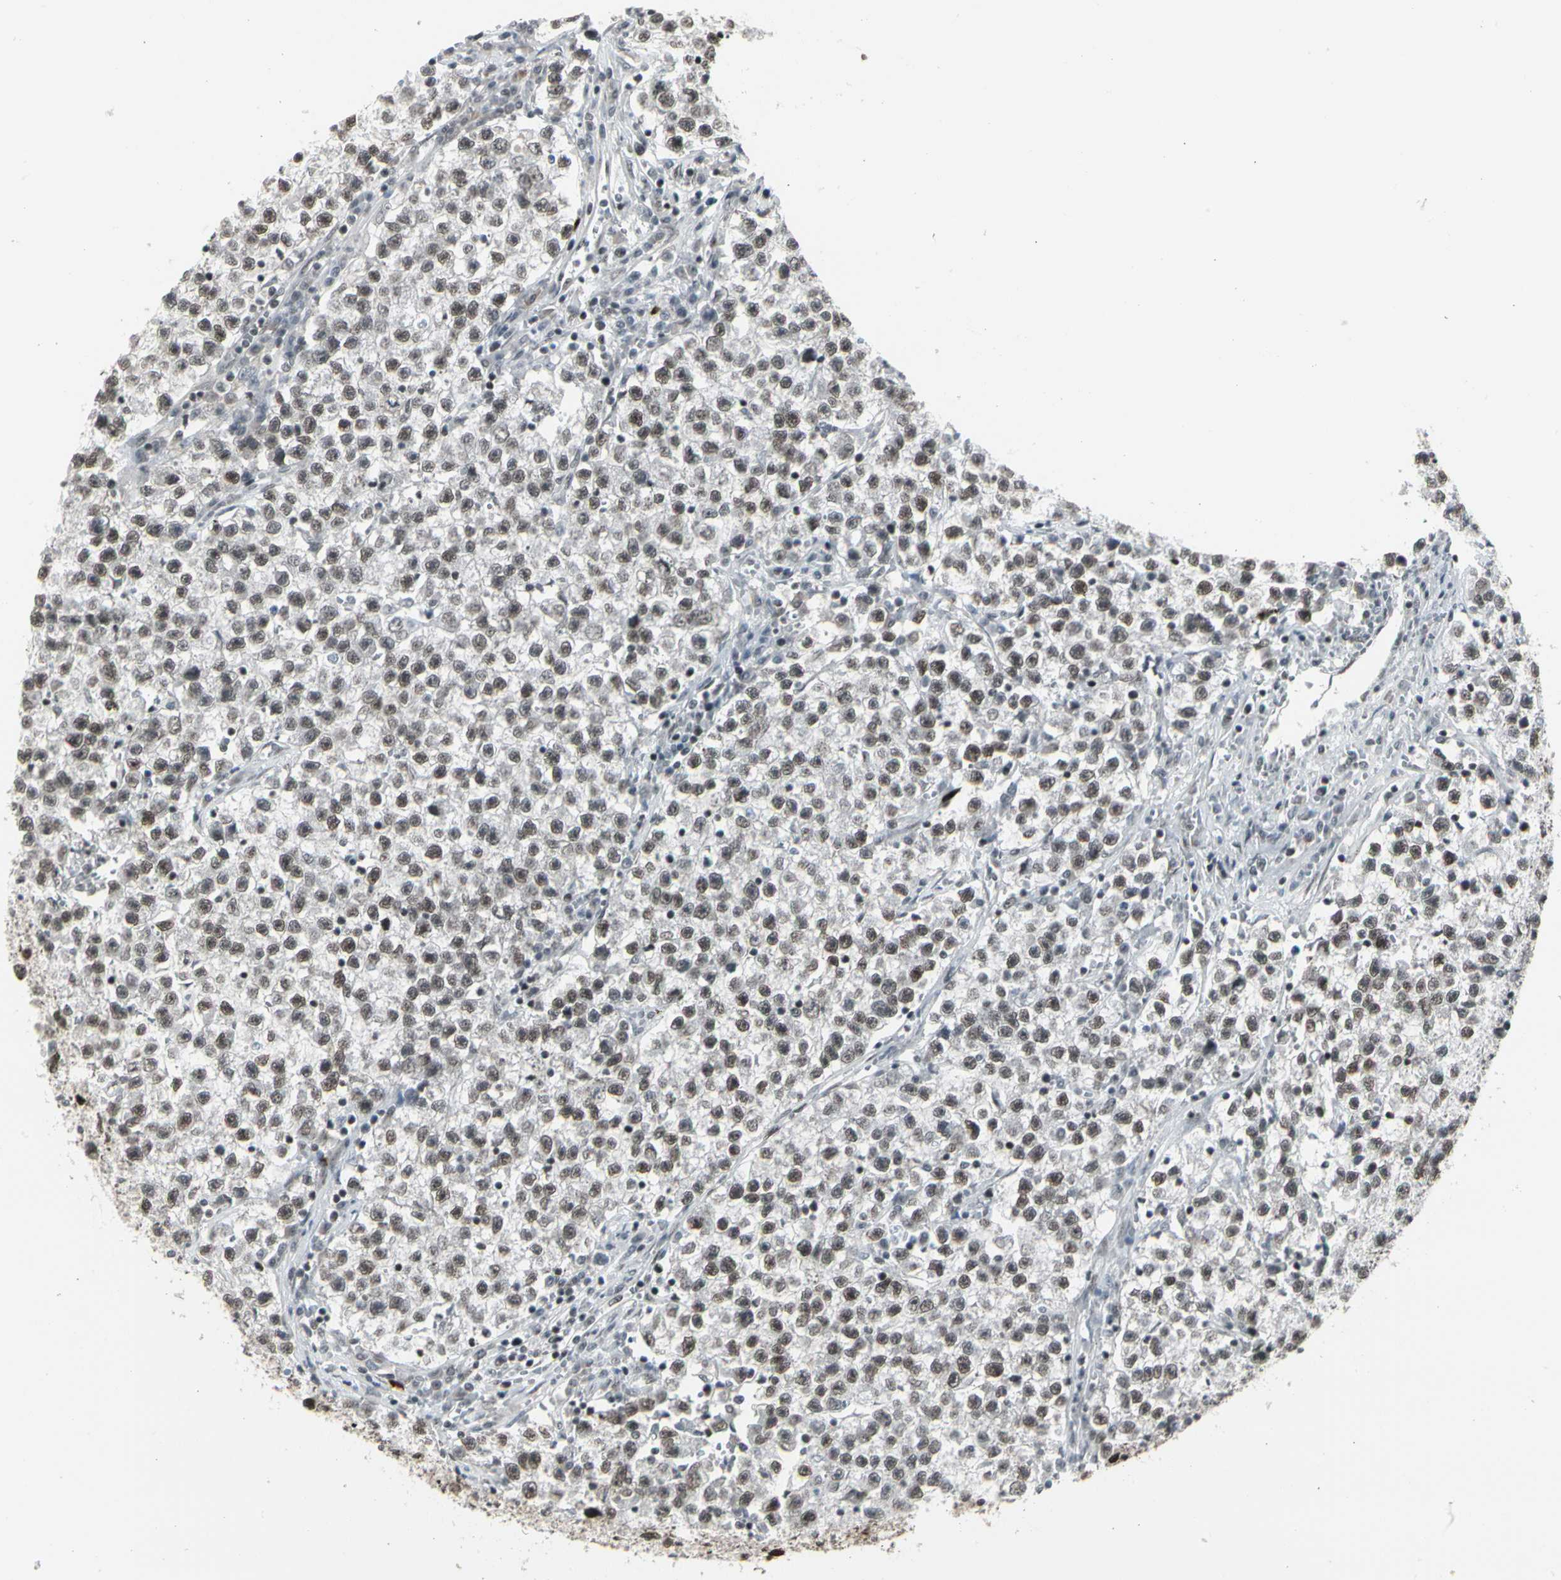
{"staining": {"intensity": "moderate", "quantity": ">75%", "location": "nuclear"}, "tissue": "testis cancer", "cell_type": "Tumor cells", "image_type": "cancer", "snomed": [{"axis": "morphology", "description": "Seminoma, NOS"}, {"axis": "topography", "description": "Testis"}], "caption": "A high-resolution image shows immunohistochemistry (IHC) staining of seminoma (testis), which reveals moderate nuclear staining in about >75% of tumor cells. The staining was performed using DAB (3,3'-diaminobenzidine) to visualize the protein expression in brown, while the nuclei were stained in blue with hematoxylin (Magnification: 20x).", "gene": "HMG20A", "patient": {"sex": "male", "age": 22}}